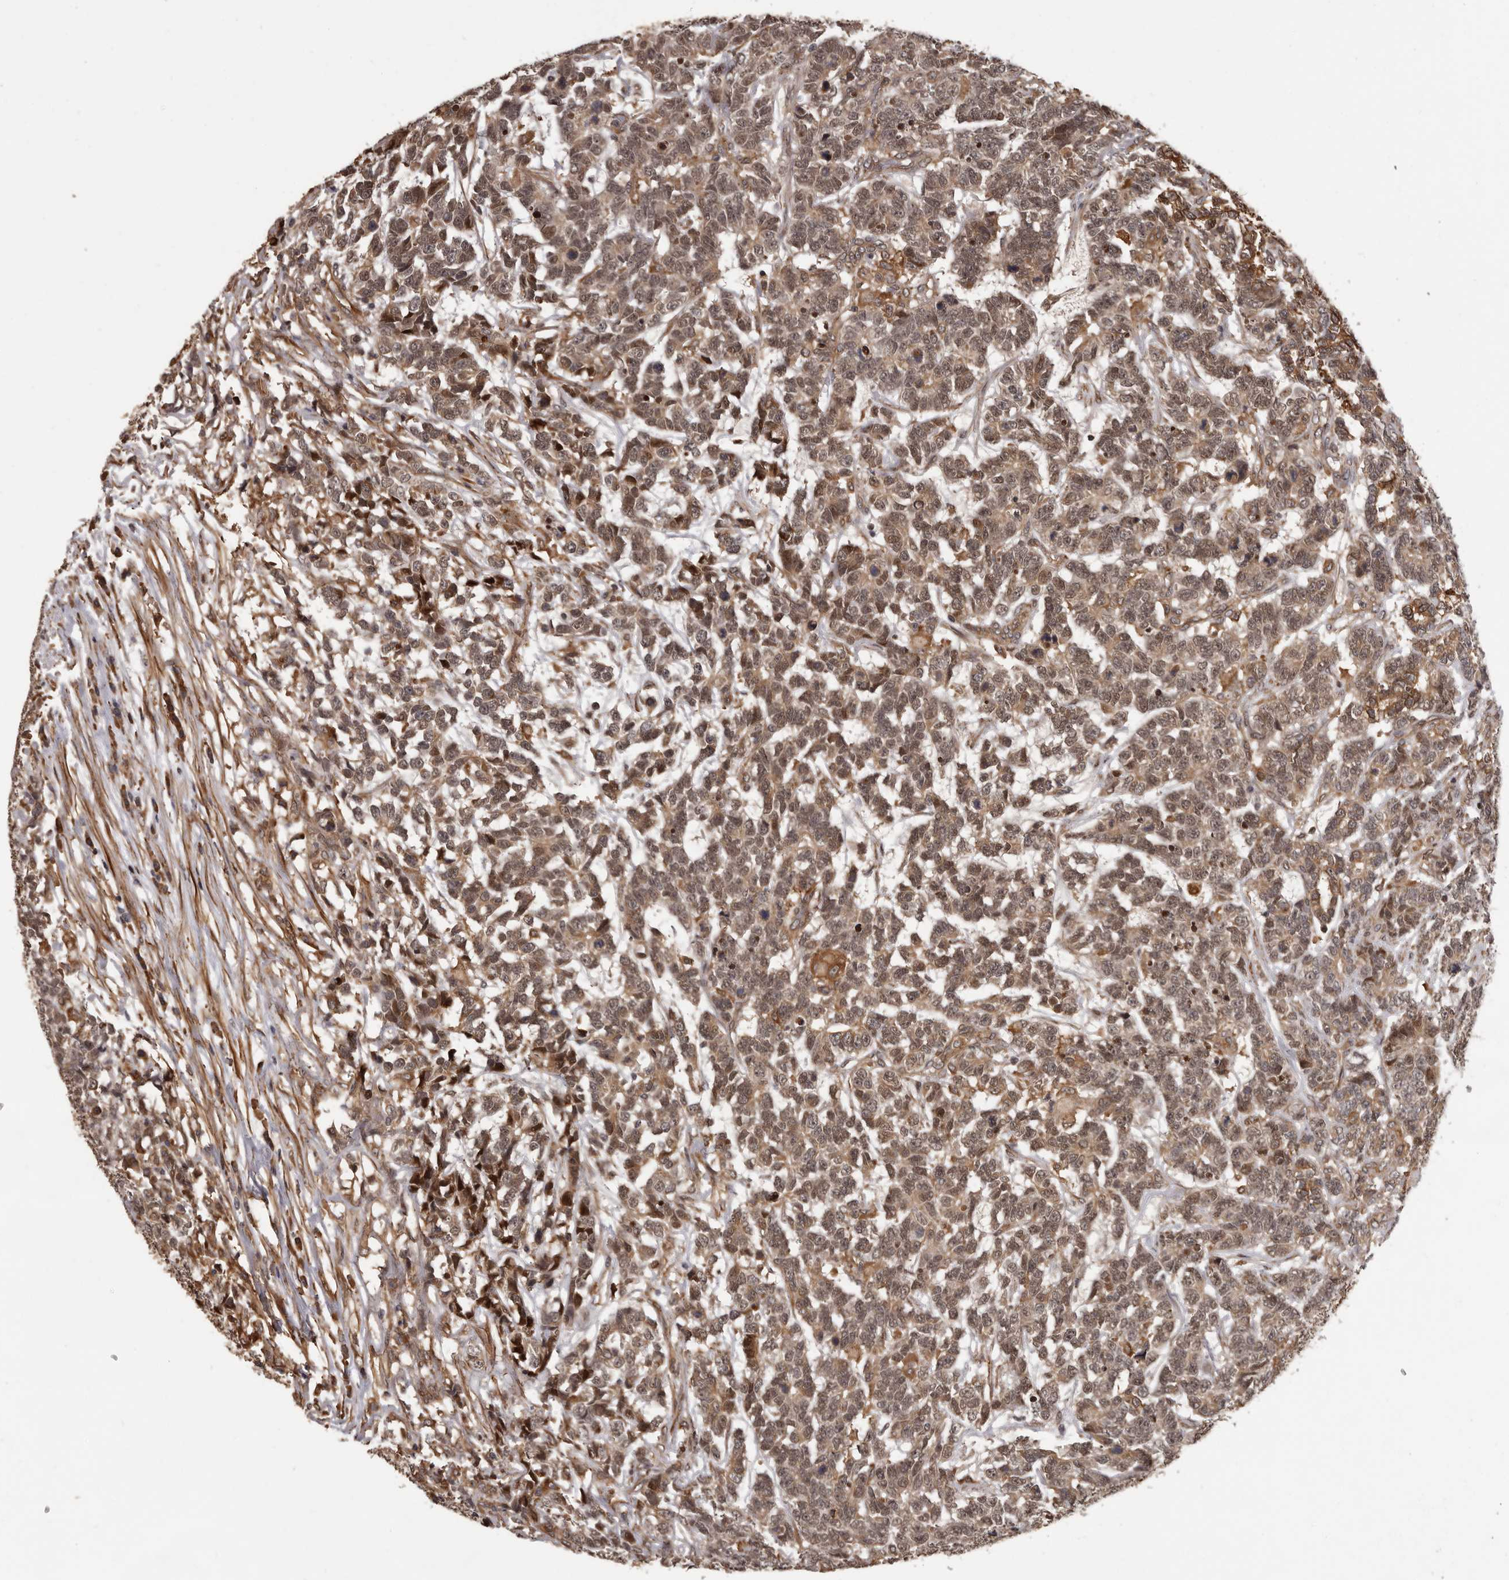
{"staining": {"intensity": "moderate", "quantity": ">75%", "location": "cytoplasmic/membranous,nuclear"}, "tissue": "testis cancer", "cell_type": "Tumor cells", "image_type": "cancer", "snomed": [{"axis": "morphology", "description": "Carcinoma, Embryonal, NOS"}, {"axis": "topography", "description": "Testis"}], "caption": "Protein analysis of testis embryonal carcinoma tissue demonstrates moderate cytoplasmic/membranous and nuclear expression in about >75% of tumor cells.", "gene": "SLITRK6", "patient": {"sex": "male", "age": 26}}